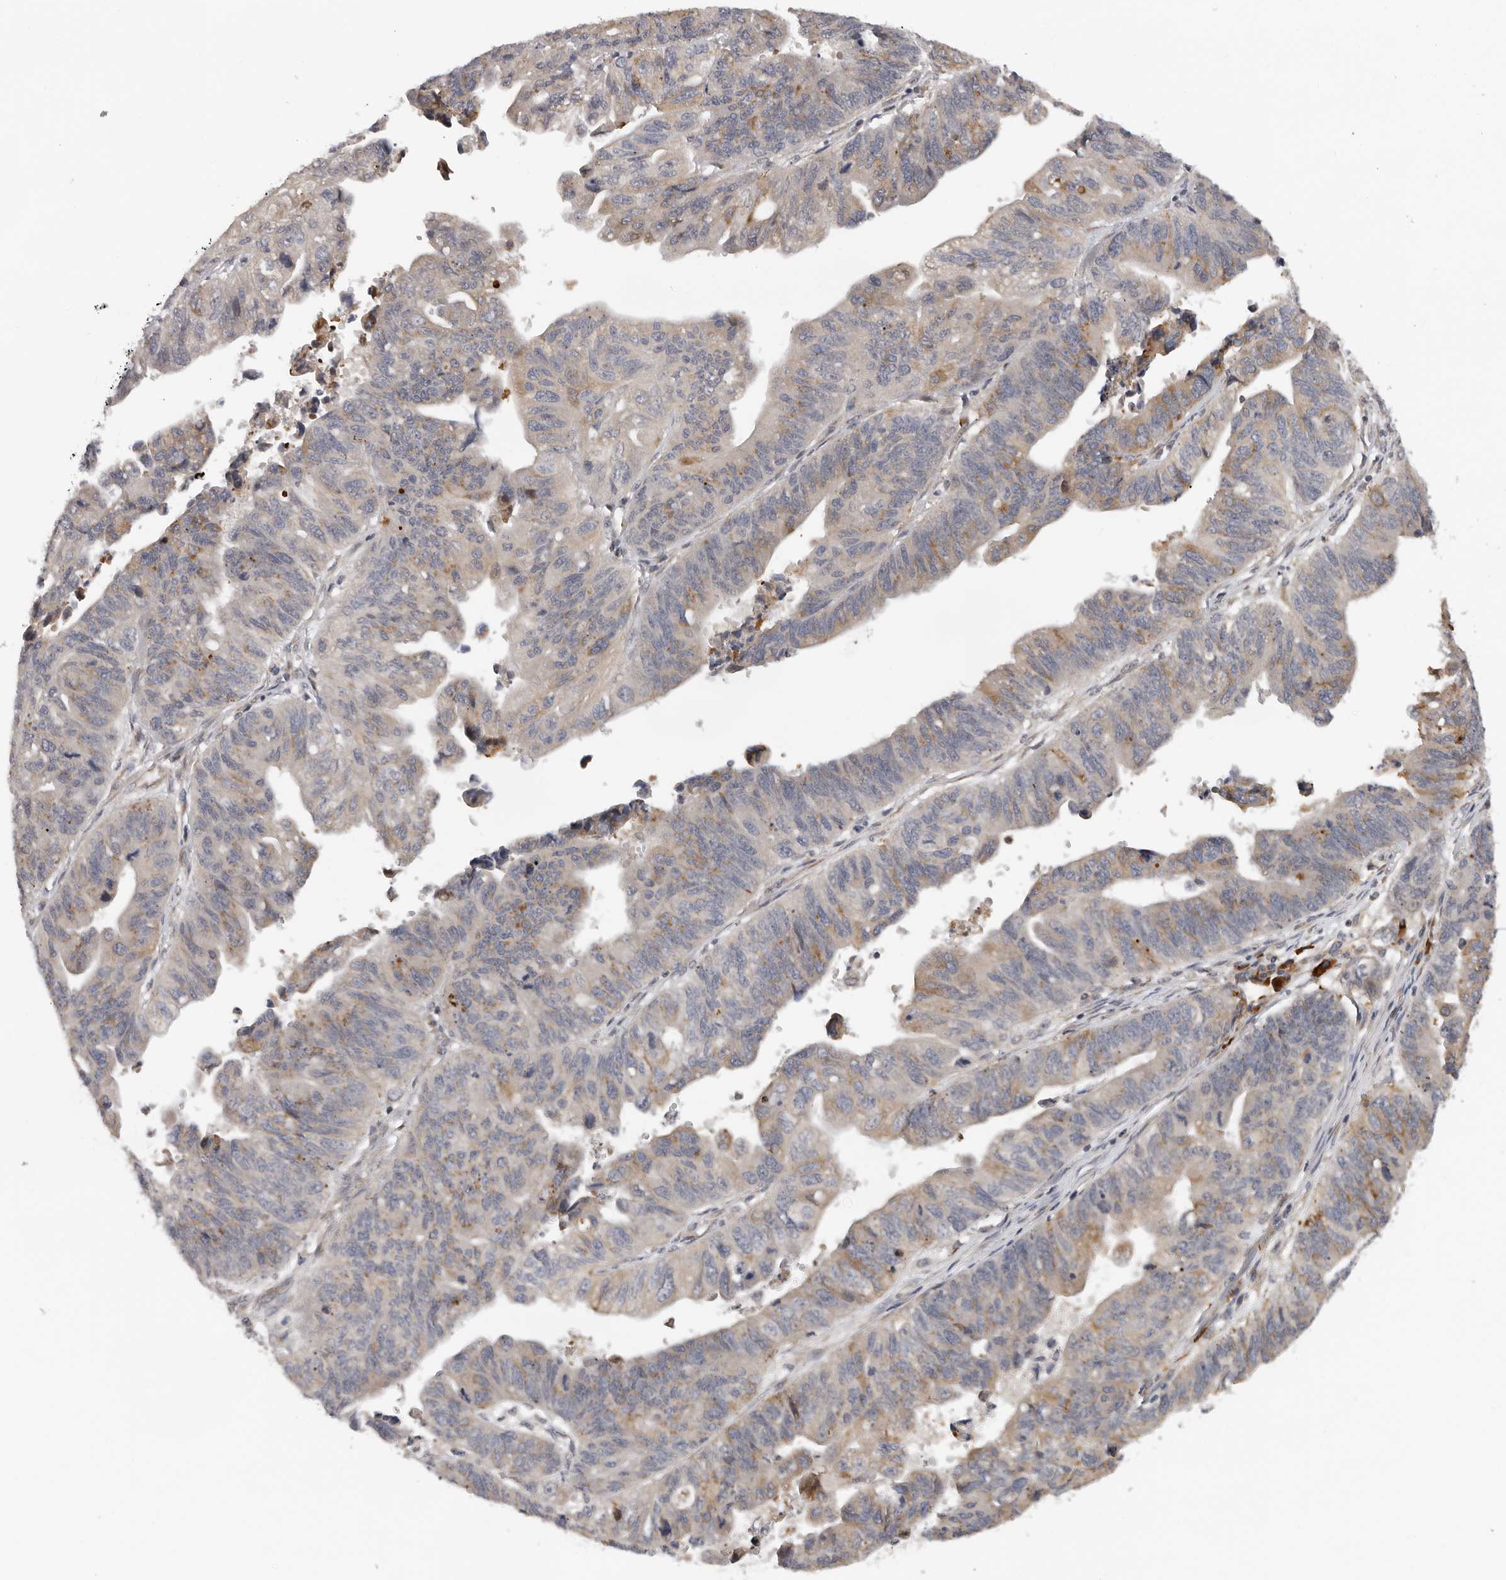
{"staining": {"intensity": "moderate", "quantity": "25%-75%", "location": "cytoplasmic/membranous"}, "tissue": "stomach cancer", "cell_type": "Tumor cells", "image_type": "cancer", "snomed": [{"axis": "morphology", "description": "Adenocarcinoma, NOS"}, {"axis": "topography", "description": "Stomach"}], "caption": "Stomach cancer (adenocarcinoma) stained for a protein displays moderate cytoplasmic/membranous positivity in tumor cells. (DAB (3,3'-diaminobenzidine) IHC with brightfield microscopy, high magnification).", "gene": "RNF157", "patient": {"sex": "male", "age": 59}}